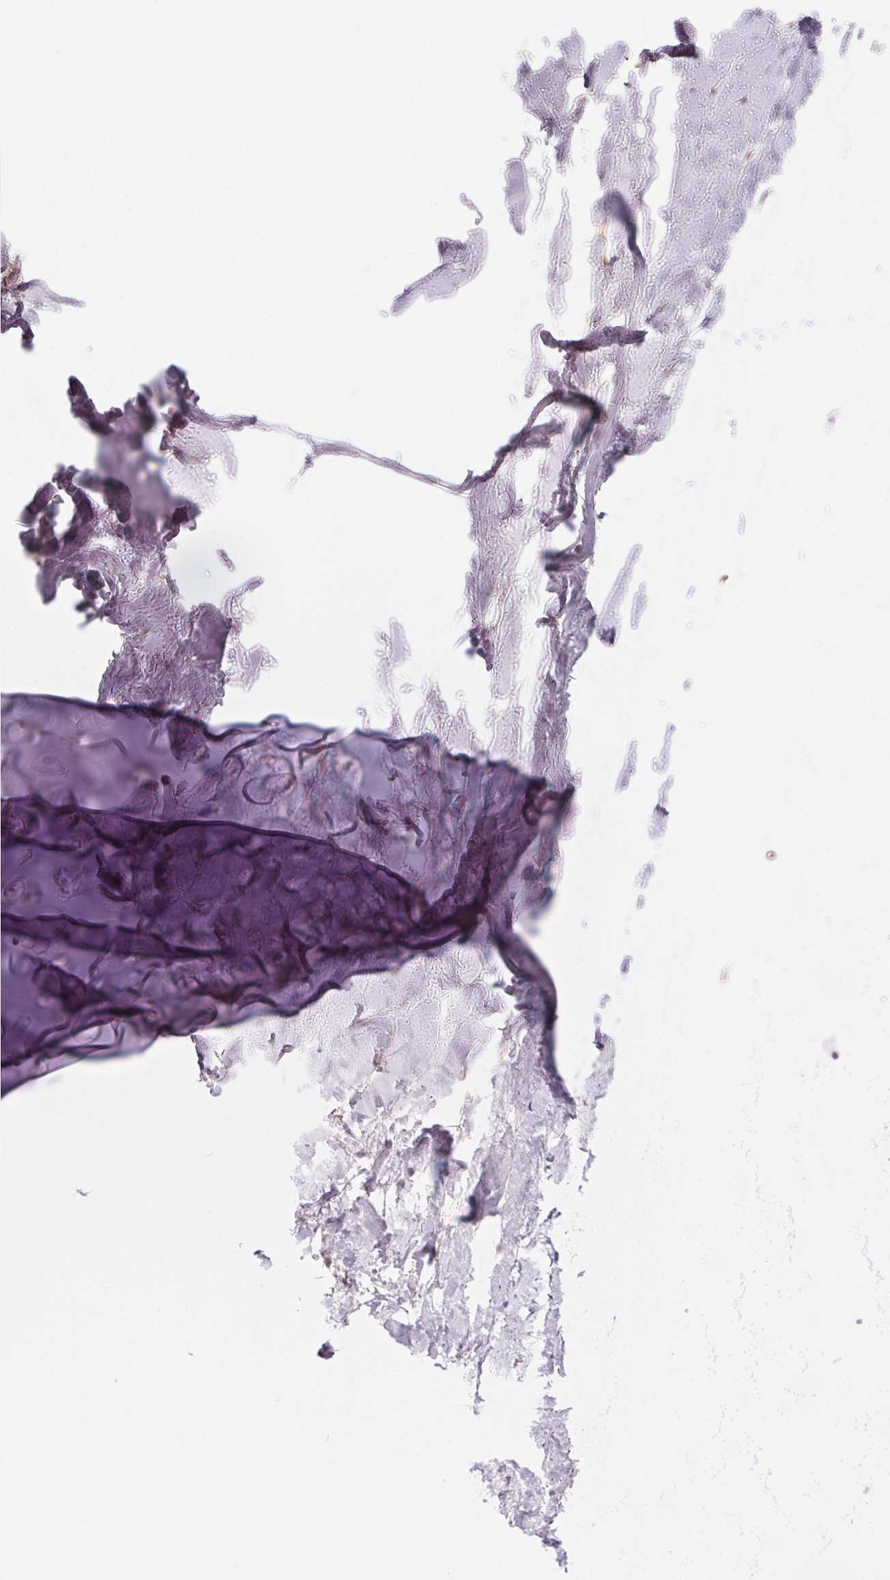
{"staining": {"intensity": "weak", "quantity": "<25%", "location": "cytoplasmic/membranous"}, "tissue": "adipose tissue", "cell_type": "Adipocytes", "image_type": "normal", "snomed": [{"axis": "morphology", "description": "Normal tissue, NOS"}, {"axis": "topography", "description": "Cartilage tissue"}, {"axis": "topography", "description": "Bronchus"}], "caption": "IHC photomicrograph of normal adipose tissue: human adipose tissue stained with DAB (3,3'-diaminobenzidine) reveals no significant protein staining in adipocytes.", "gene": "CCDC112", "patient": {"sex": "female", "age": 79}}